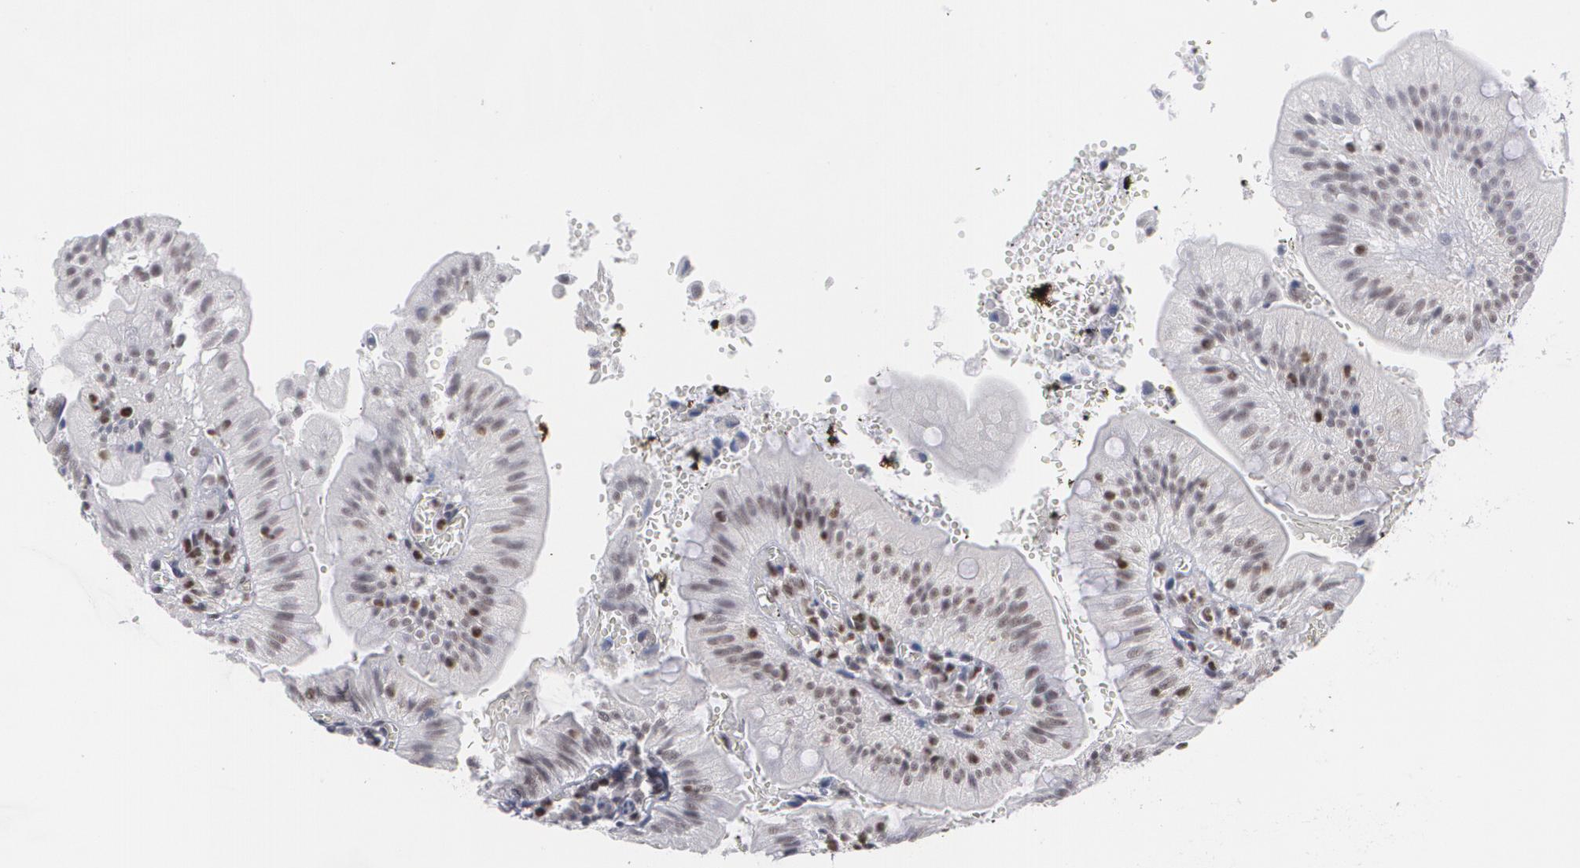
{"staining": {"intensity": "moderate", "quantity": "<25%", "location": "nuclear"}, "tissue": "small intestine", "cell_type": "Glandular cells", "image_type": "normal", "snomed": [{"axis": "morphology", "description": "Normal tissue, NOS"}, {"axis": "topography", "description": "Small intestine"}], "caption": "DAB (3,3'-diaminobenzidine) immunohistochemical staining of benign human small intestine reveals moderate nuclear protein positivity in about <25% of glandular cells.", "gene": "MCL1", "patient": {"sex": "male", "age": 71}}